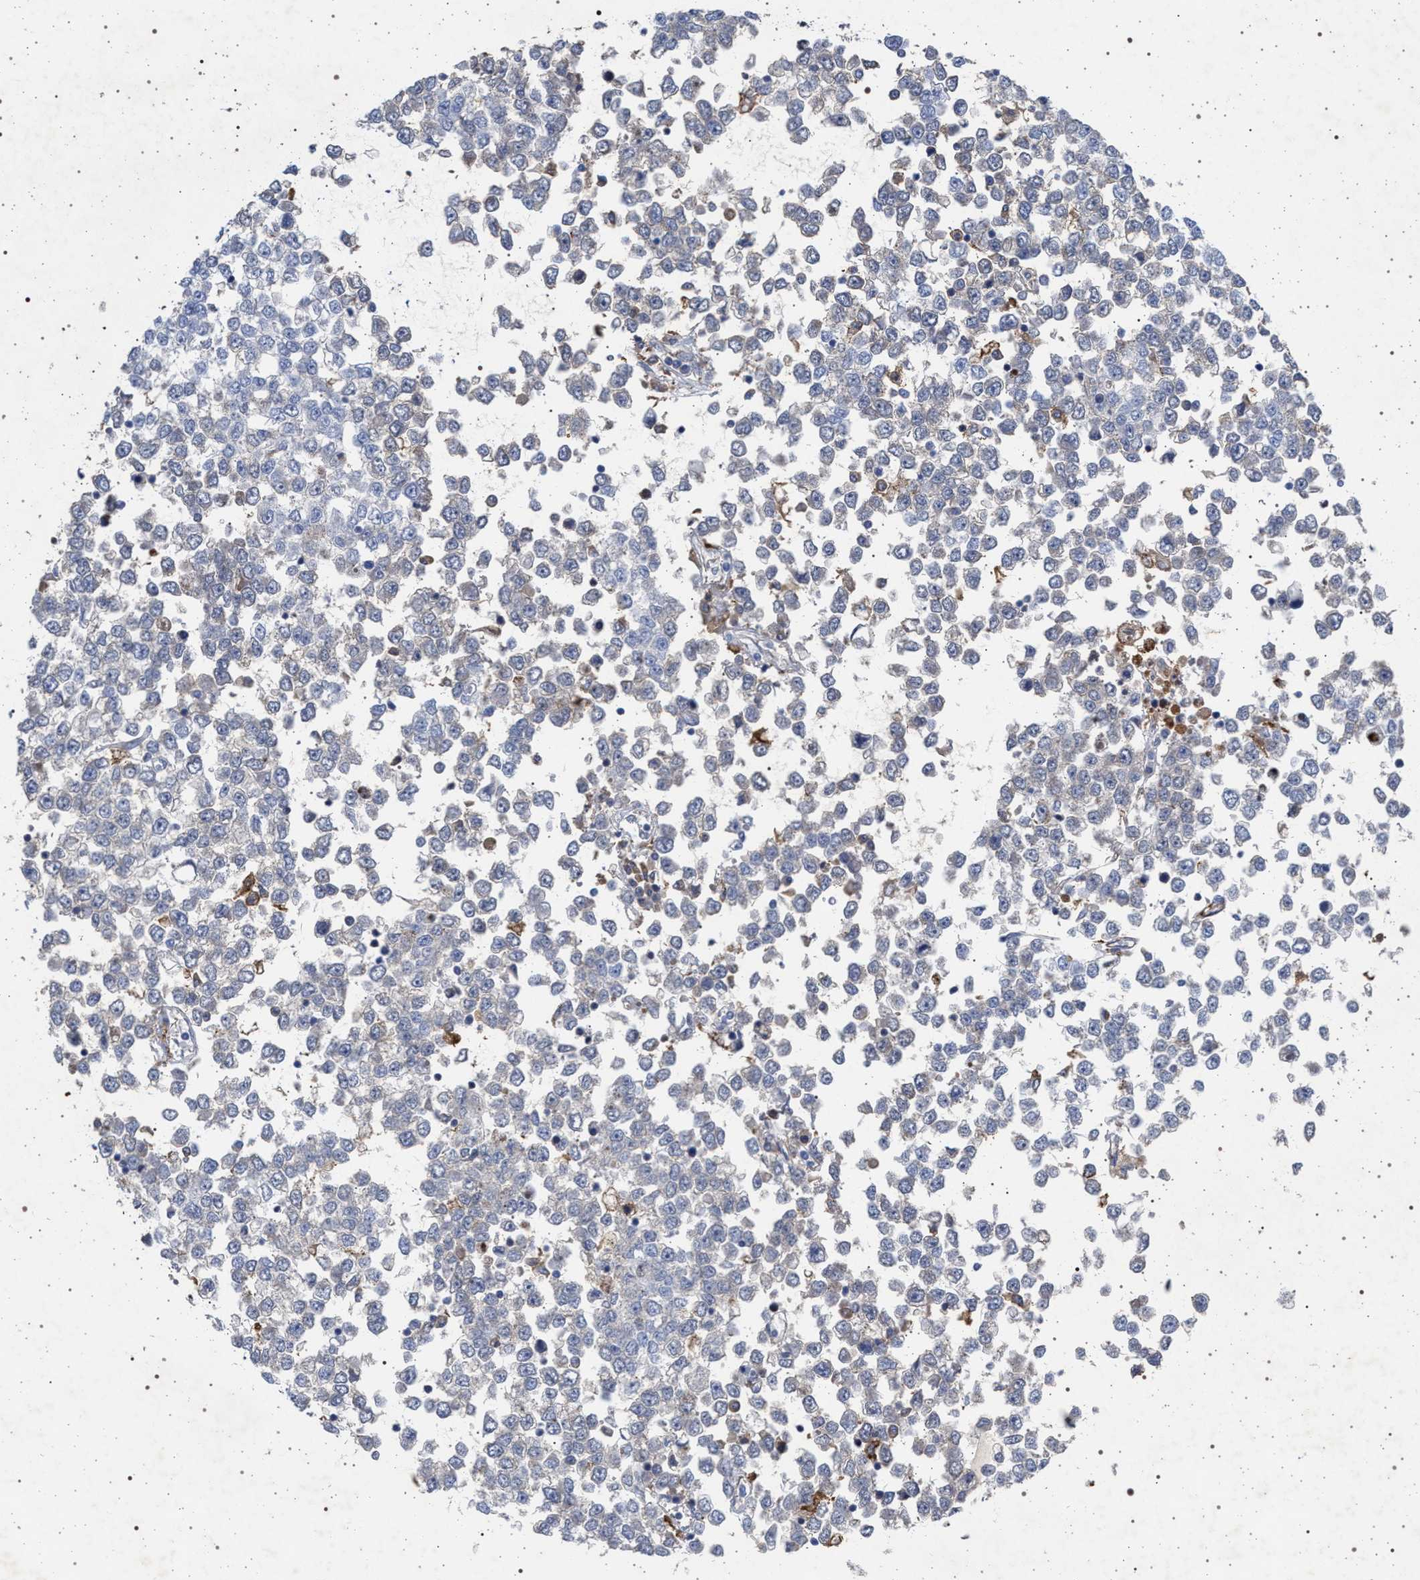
{"staining": {"intensity": "negative", "quantity": "none", "location": "none"}, "tissue": "testis cancer", "cell_type": "Tumor cells", "image_type": "cancer", "snomed": [{"axis": "morphology", "description": "Seminoma, NOS"}, {"axis": "topography", "description": "Testis"}], "caption": "High power microscopy image of an immunohistochemistry (IHC) histopathology image of testis seminoma, revealing no significant staining in tumor cells.", "gene": "PLG", "patient": {"sex": "male", "age": 65}}